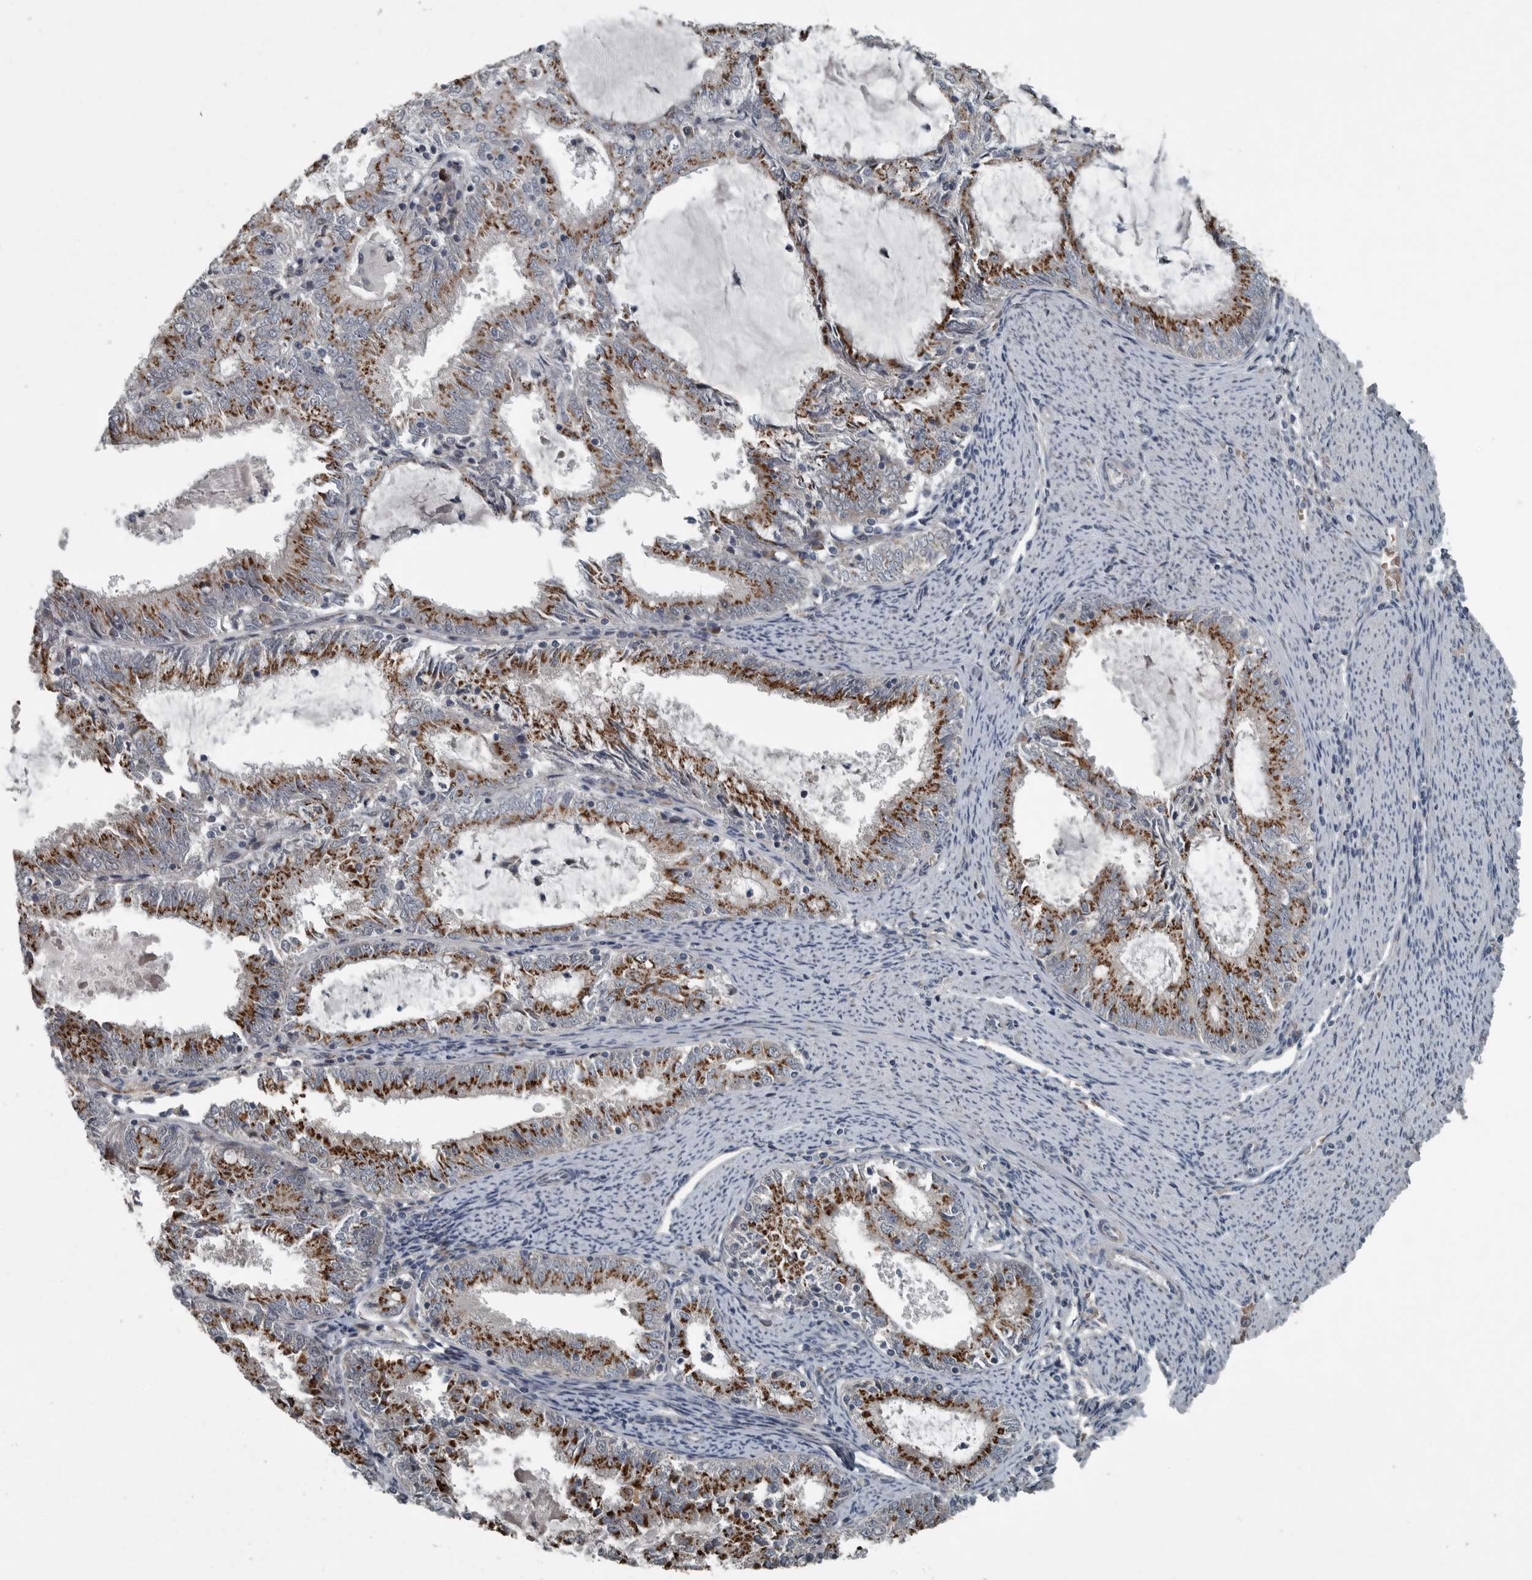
{"staining": {"intensity": "strong", "quantity": ">75%", "location": "cytoplasmic/membranous"}, "tissue": "endometrial cancer", "cell_type": "Tumor cells", "image_type": "cancer", "snomed": [{"axis": "morphology", "description": "Adenocarcinoma, NOS"}, {"axis": "topography", "description": "Endometrium"}], "caption": "Protein staining of endometrial cancer (adenocarcinoma) tissue shows strong cytoplasmic/membranous positivity in approximately >75% of tumor cells. The staining was performed using DAB to visualize the protein expression in brown, while the nuclei were stained in blue with hematoxylin (Magnification: 20x).", "gene": "ZNF345", "patient": {"sex": "female", "age": 57}}